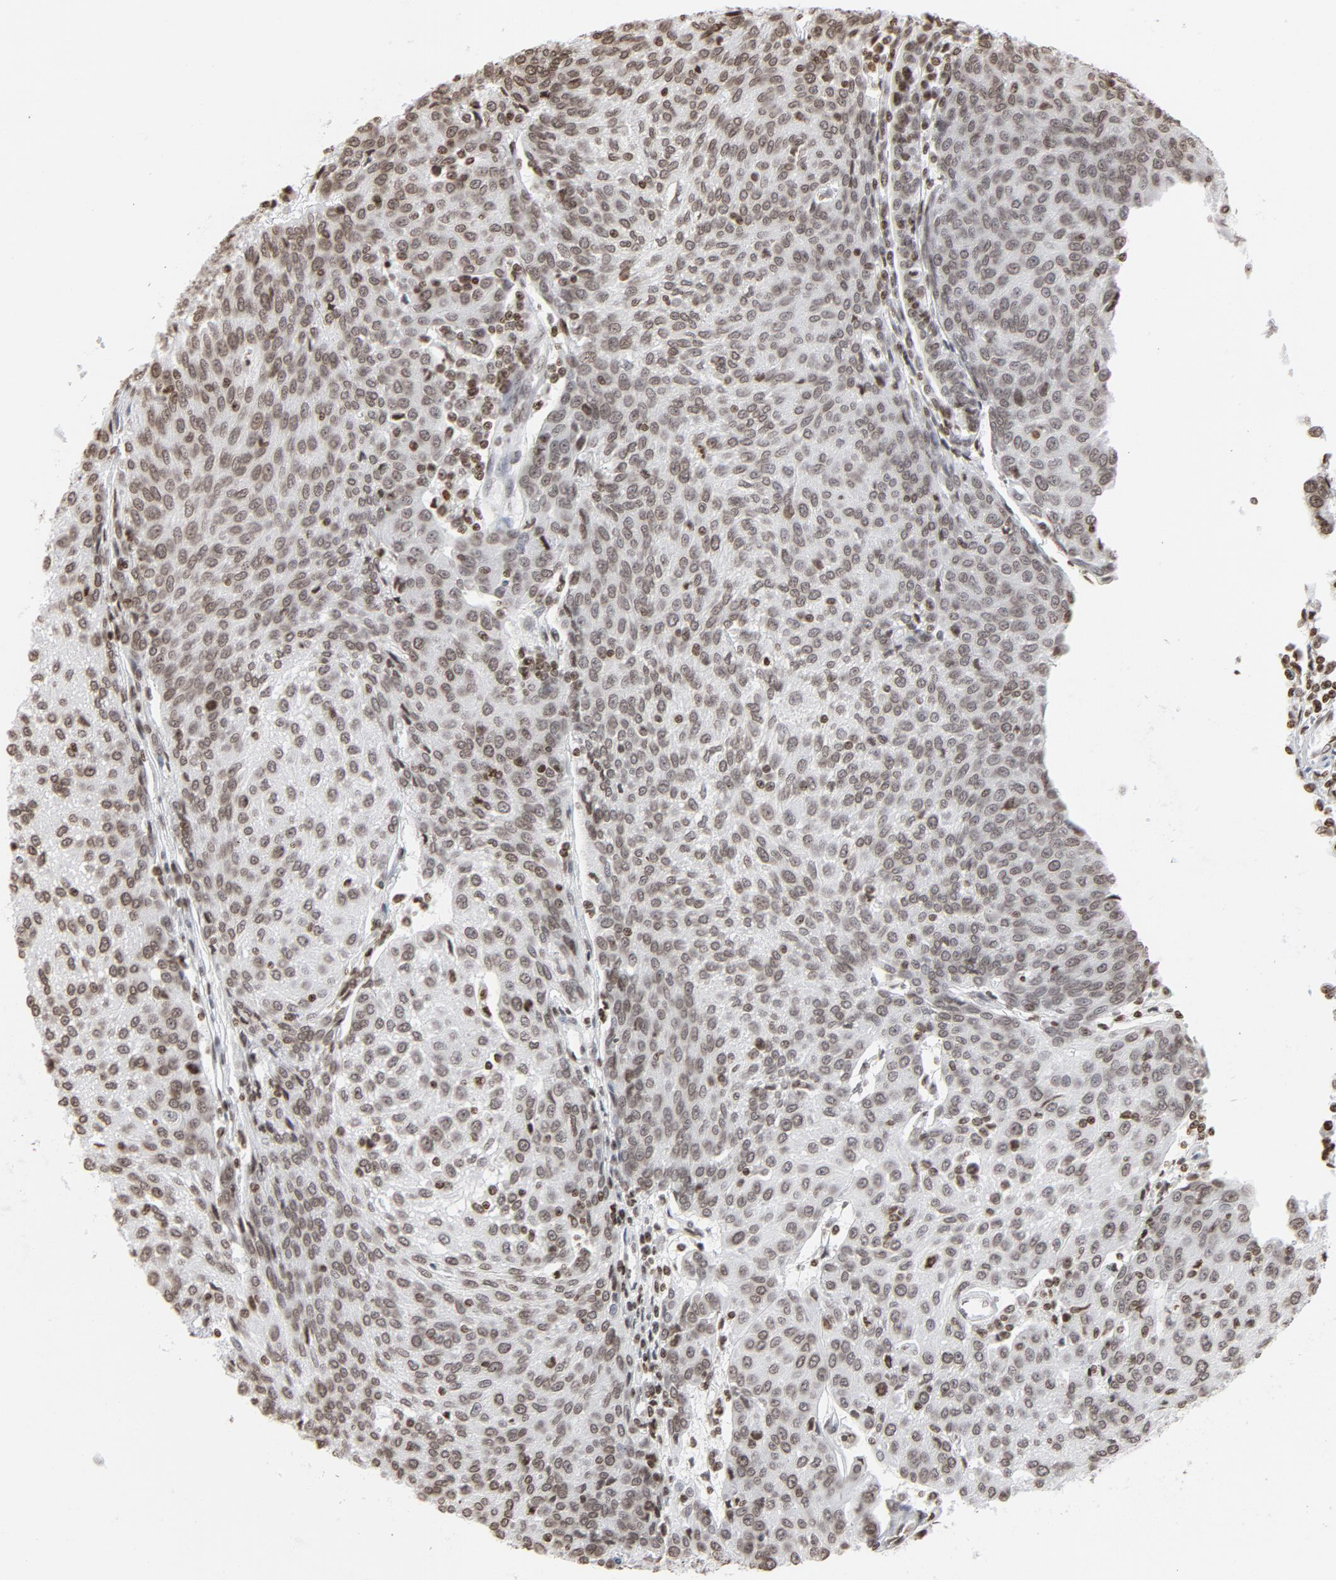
{"staining": {"intensity": "weak", "quantity": ">75%", "location": "nuclear"}, "tissue": "urothelial cancer", "cell_type": "Tumor cells", "image_type": "cancer", "snomed": [{"axis": "morphology", "description": "Urothelial carcinoma, High grade"}, {"axis": "topography", "description": "Urinary bladder"}], "caption": "There is low levels of weak nuclear positivity in tumor cells of urothelial cancer, as demonstrated by immunohistochemical staining (brown color).", "gene": "H2AC12", "patient": {"sex": "female", "age": 85}}